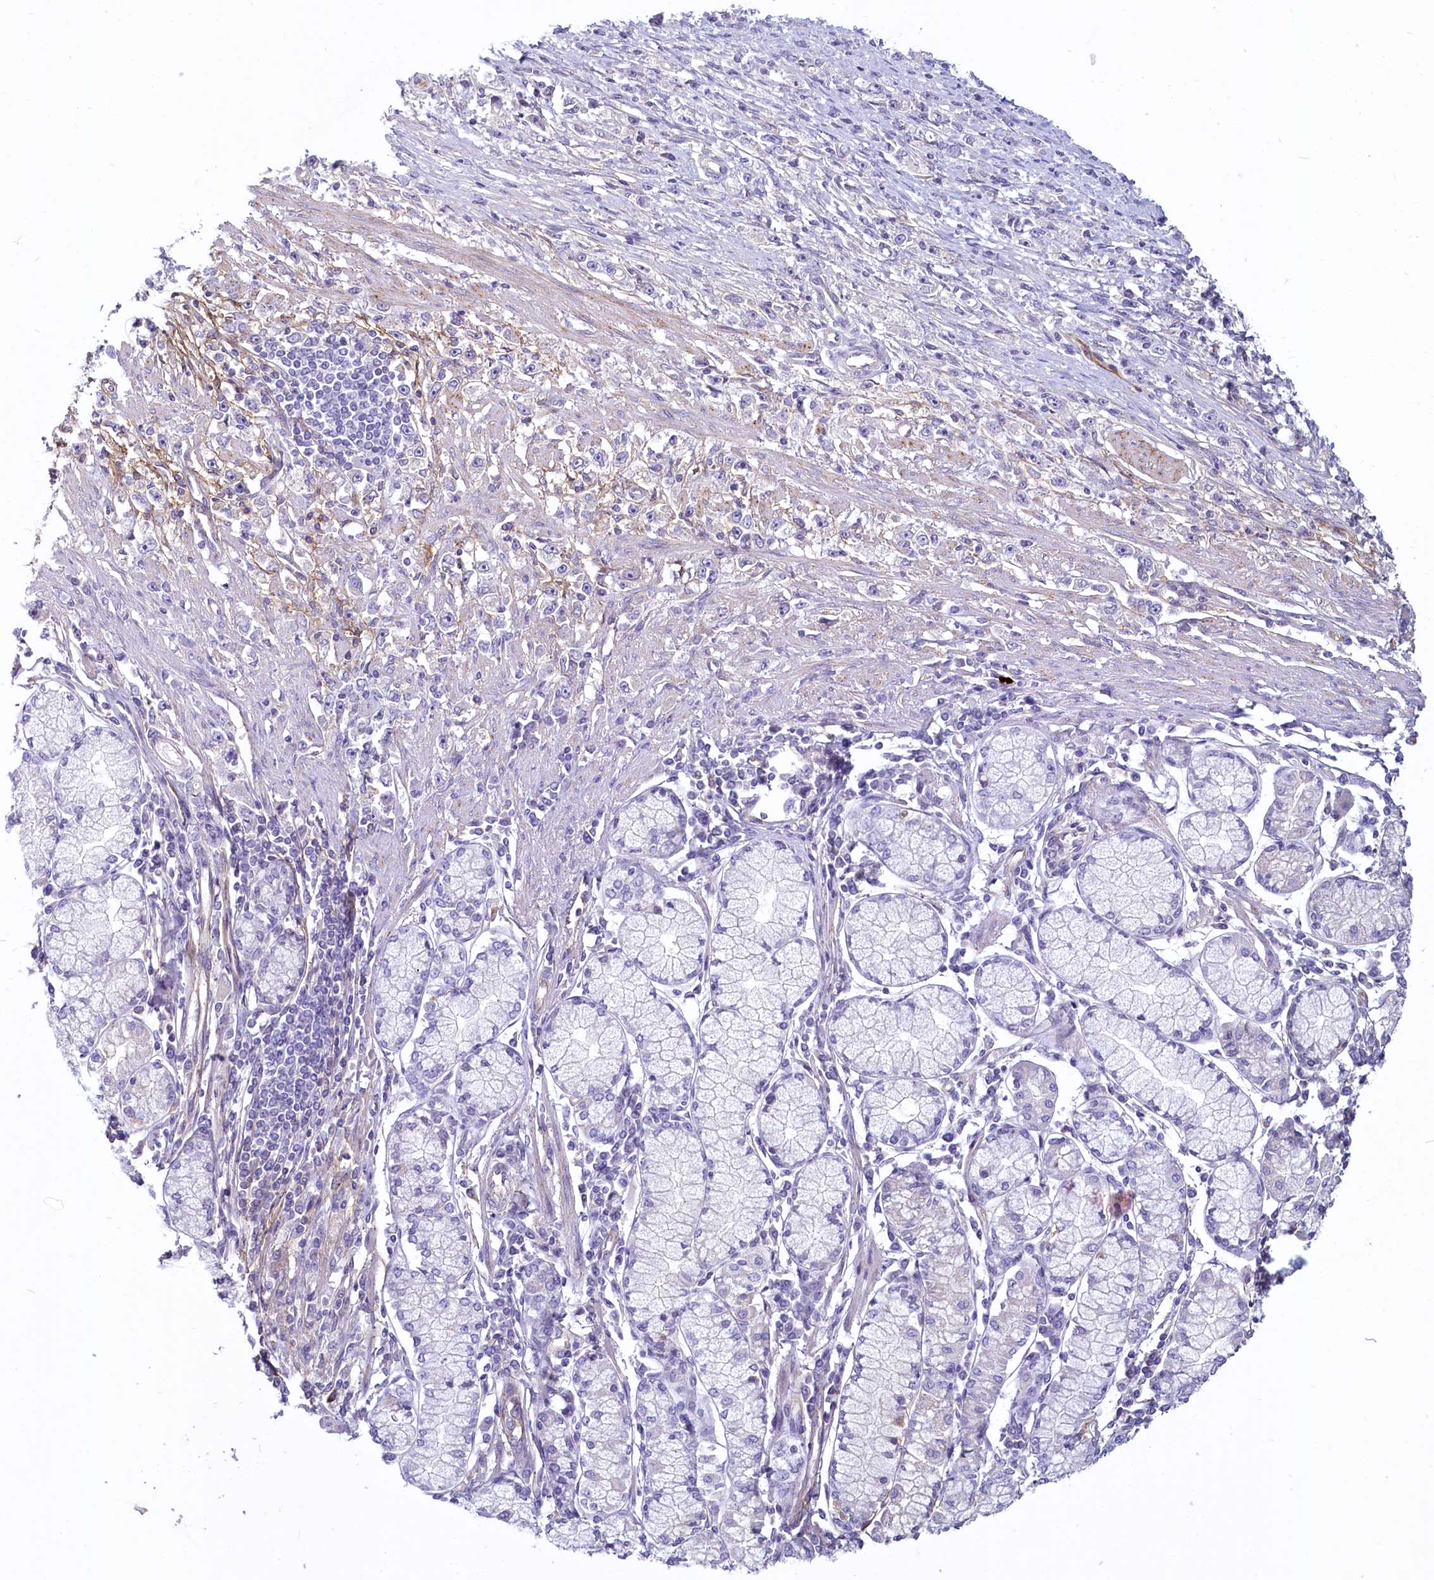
{"staining": {"intensity": "negative", "quantity": "none", "location": "none"}, "tissue": "stomach cancer", "cell_type": "Tumor cells", "image_type": "cancer", "snomed": [{"axis": "morphology", "description": "Adenocarcinoma, NOS"}, {"axis": "topography", "description": "Stomach"}], "caption": "Protein analysis of stomach cancer reveals no significant expression in tumor cells.", "gene": "PROCR", "patient": {"sex": "female", "age": 59}}